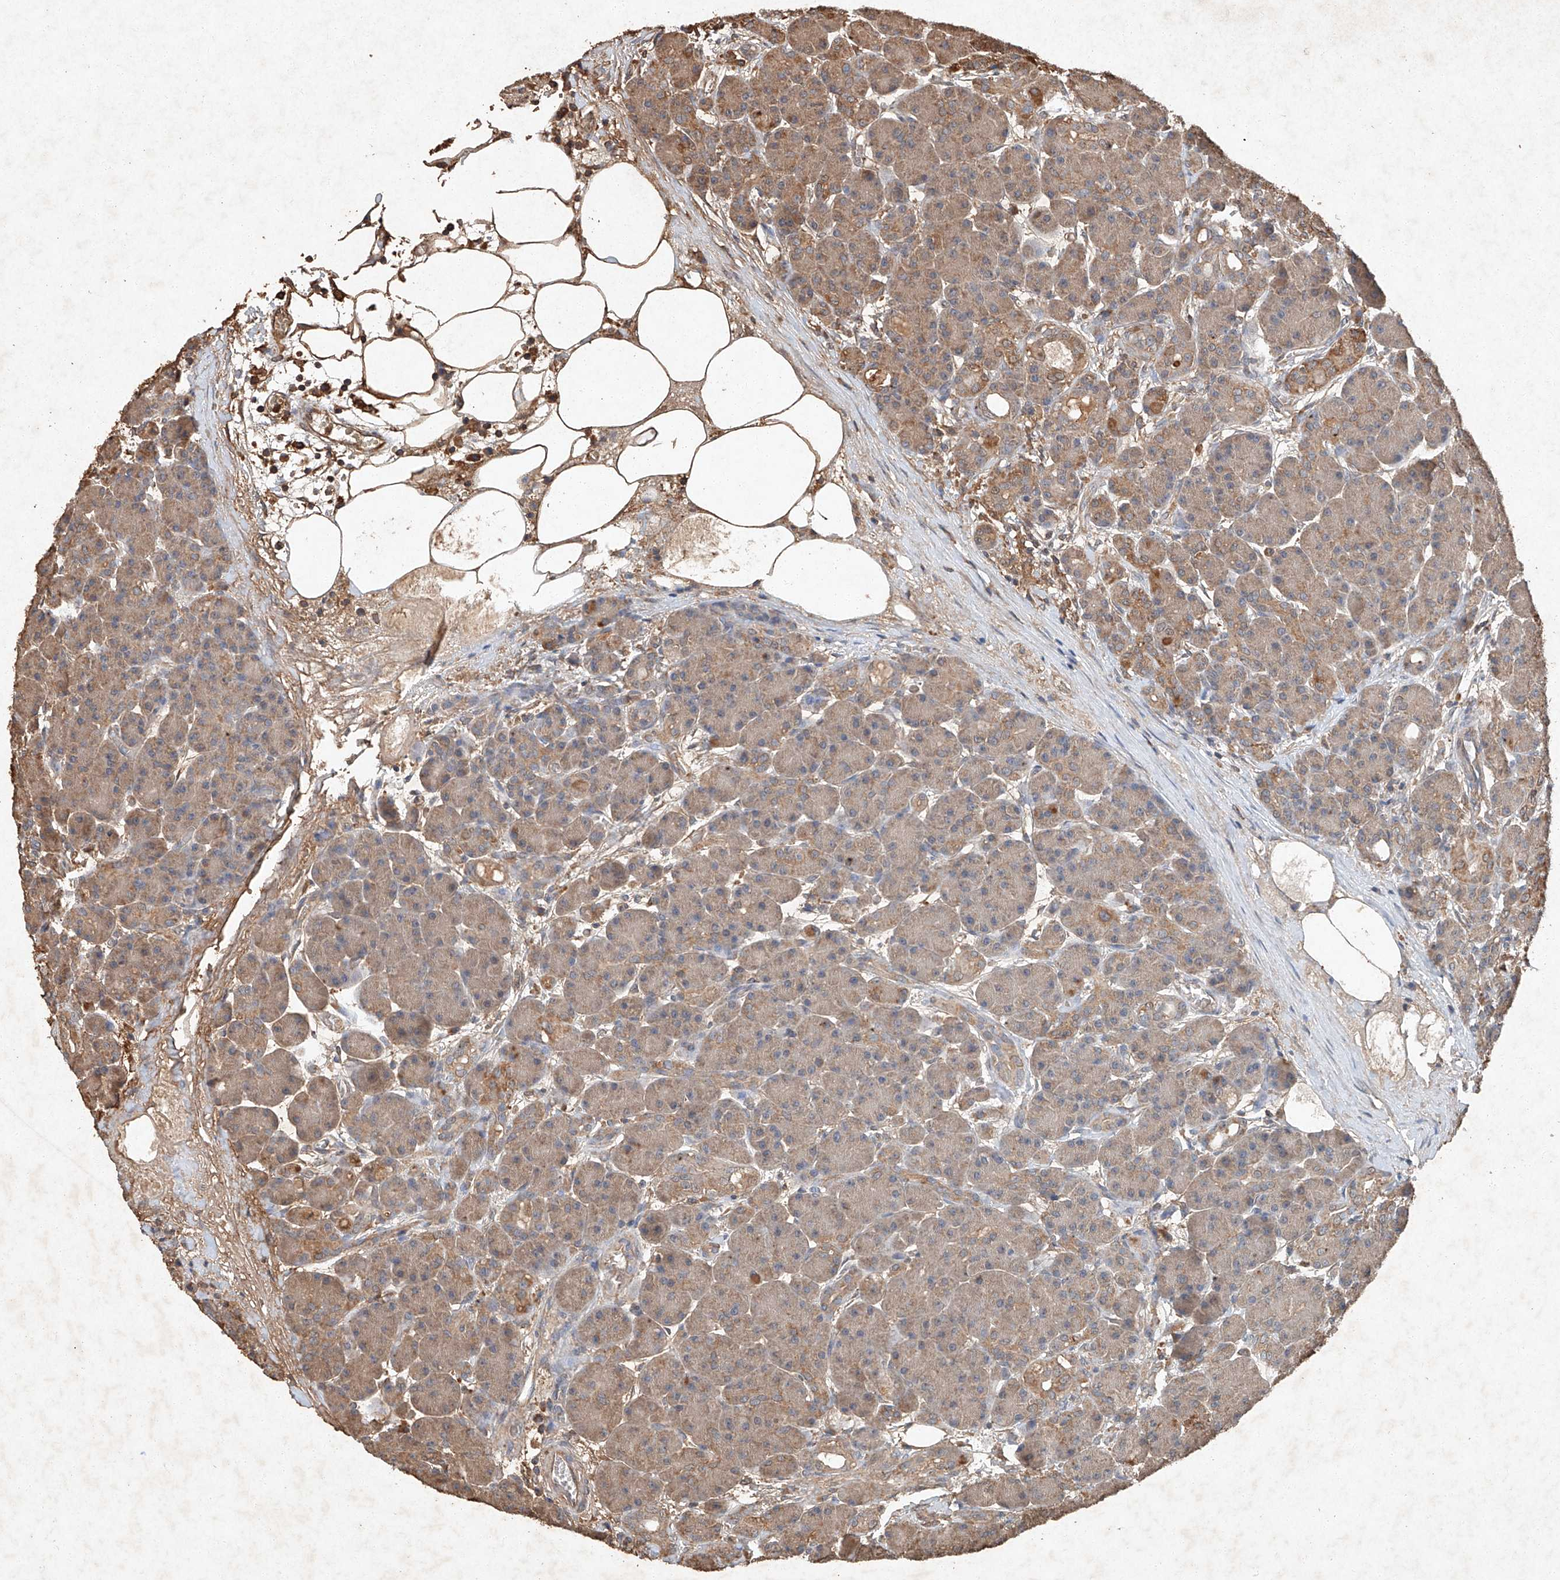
{"staining": {"intensity": "moderate", "quantity": "<25%", "location": "cytoplasmic/membranous"}, "tissue": "pancreas", "cell_type": "Exocrine glandular cells", "image_type": "normal", "snomed": [{"axis": "morphology", "description": "Normal tissue, NOS"}, {"axis": "topography", "description": "Pancreas"}], "caption": "Immunohistochemical staining of benign human pancreas displays moderate cytoplasmic/membranous protein positivity in approximately <25% of exocrine glandular cells. (DAB (3,3'-diaminobenzidine) IHC, brown staining for protein, blue staining for nuclei).", "gene": "STK3", "patient": {"sex": "male", "age": 63}}